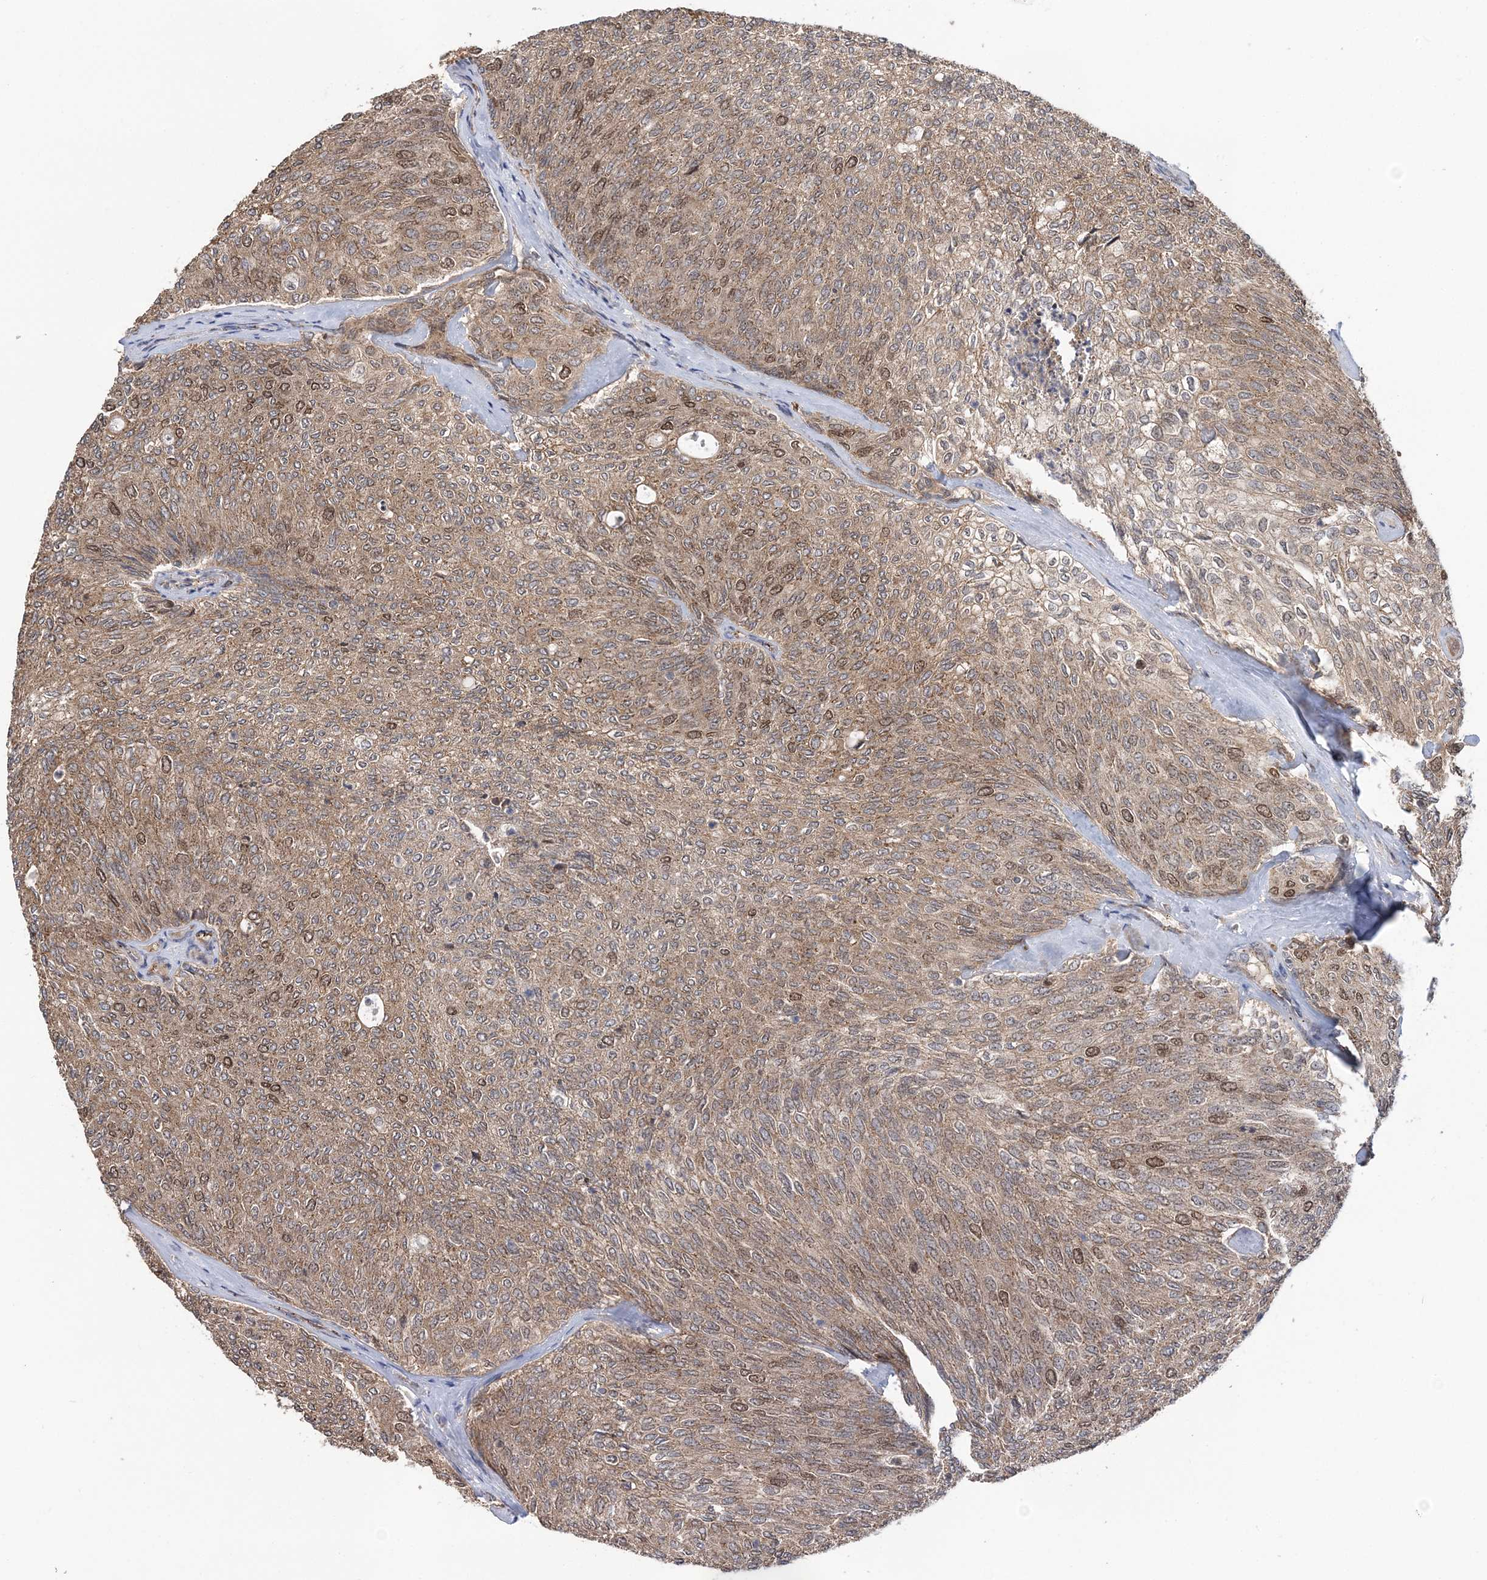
{"staining": {"intensity": "moderate", "quantity": ">75%", "location": "cytoplasmic/membranous,nuclear"}, "tissue": "urothelial cancer", "cell_type": "Tumor cells", "image_type": "cancer", "snomed": [{"axis": "morphology", "description": "Urothelial carcinoma, Low grade"}, {"axis": "topography", "description": "Urinary bladder"}], "caption": "Urothelial carcinoma (low-grade) stained with DAB immunohistochemistry displays medium levels of moderate cytoplasmic/membranous and nuclear expression in approximately >75% of tumor cells.", "gene": "KIF4A", "patient": {"sex": "female", "age": 79}}